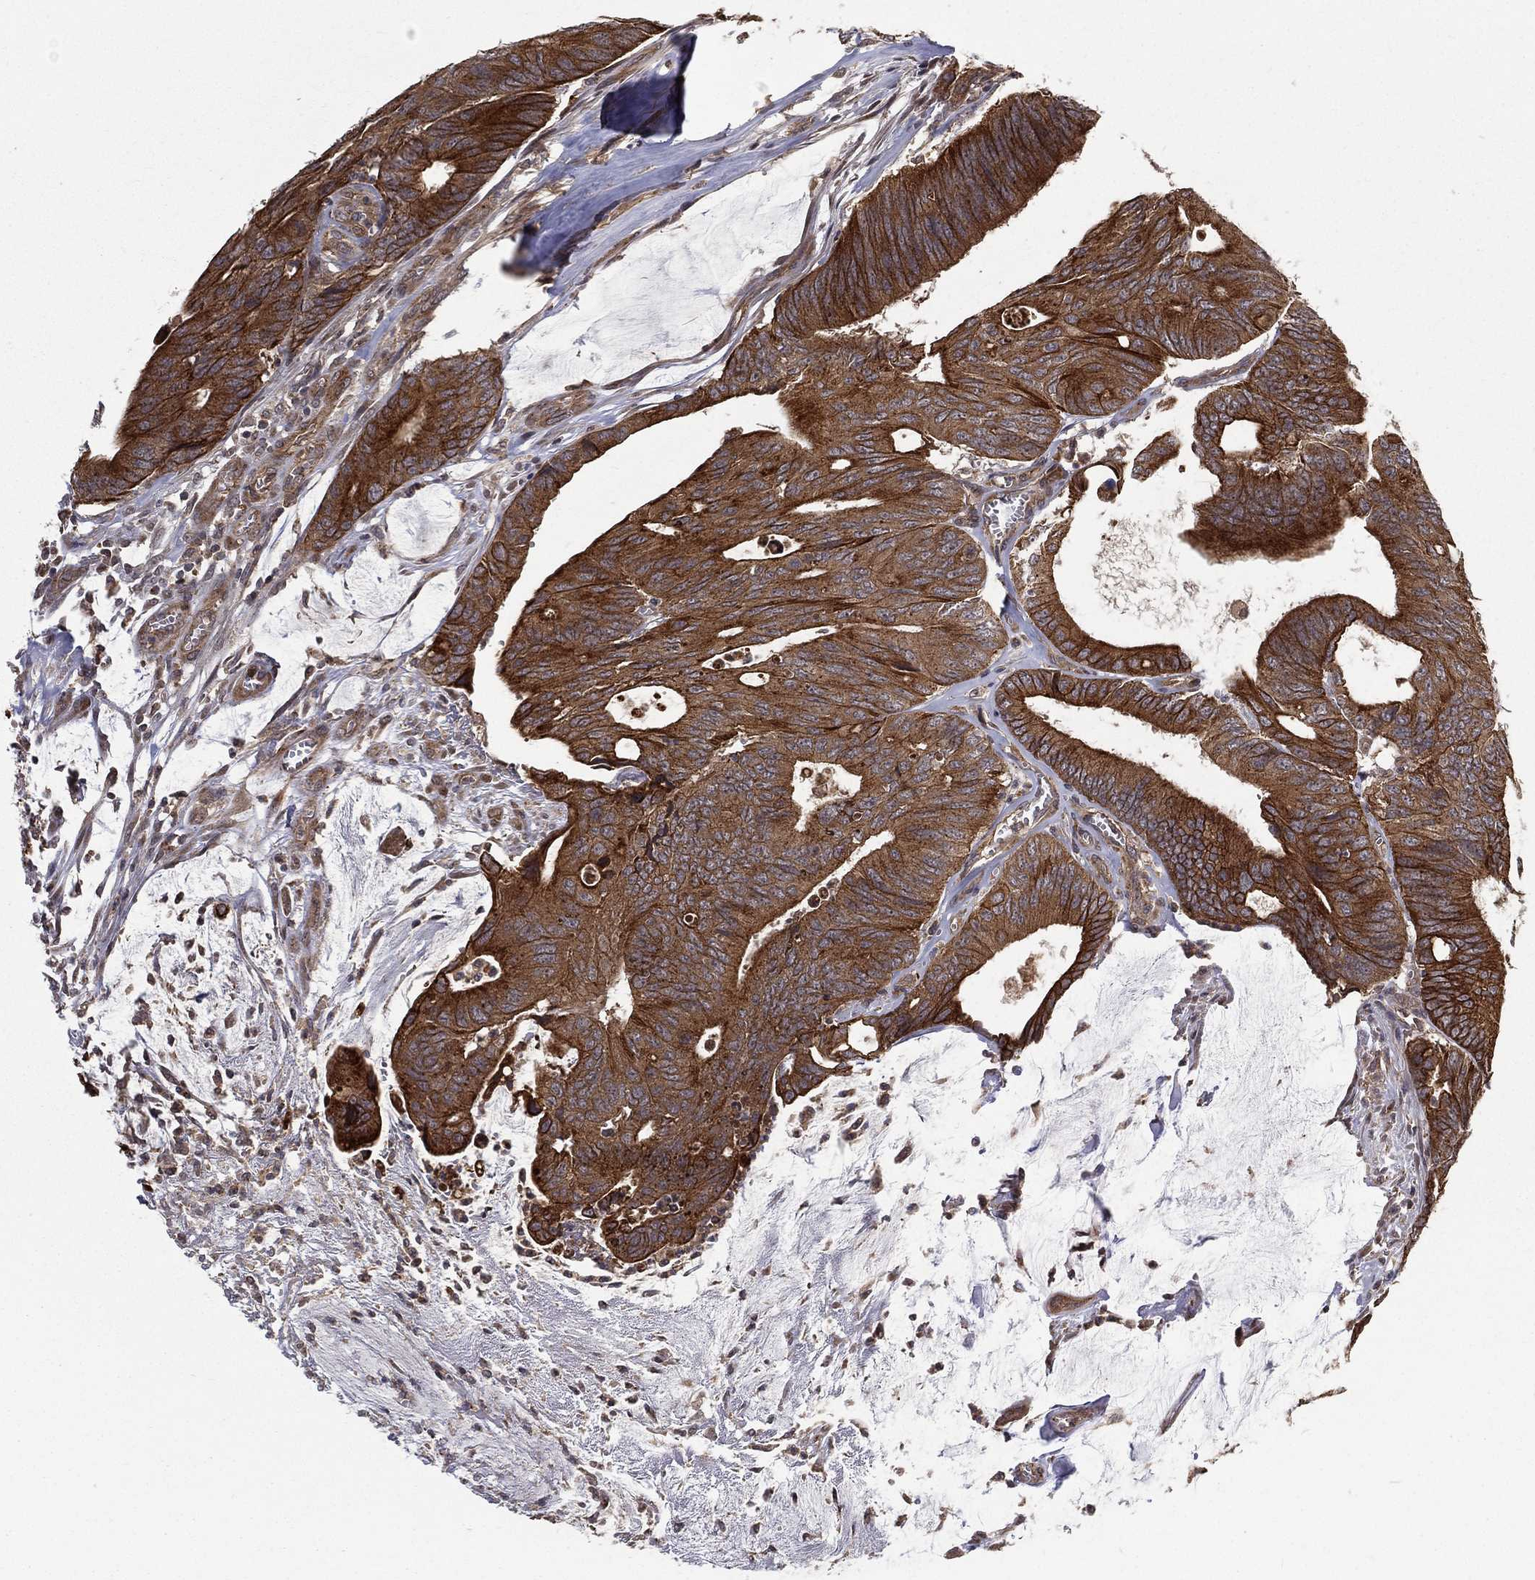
{"staining": {"intensity": "strong", "quantity": ">75%", "location": "cytoplasmic/membranous"}, "tissue": "colorectal cancer", "cell_type": "Tumor cells", "image_type": "cancer", "snomed": [{"axis": "morphology", "description": "Normal tissue, NOS"}, {"axis": "morphology", "description": "Adenocarcinoma, NOS"}, {"axis": "topography", "description": "Colon"}], "caption": "This is a photomicrograph of immunohistochemistry staining of colorectal cancer, which shows strong positivity in the cytoplasmic/membranous of tumor cells.", "gene": "UACA", "patient": {"sex": "male", "age": 65}}